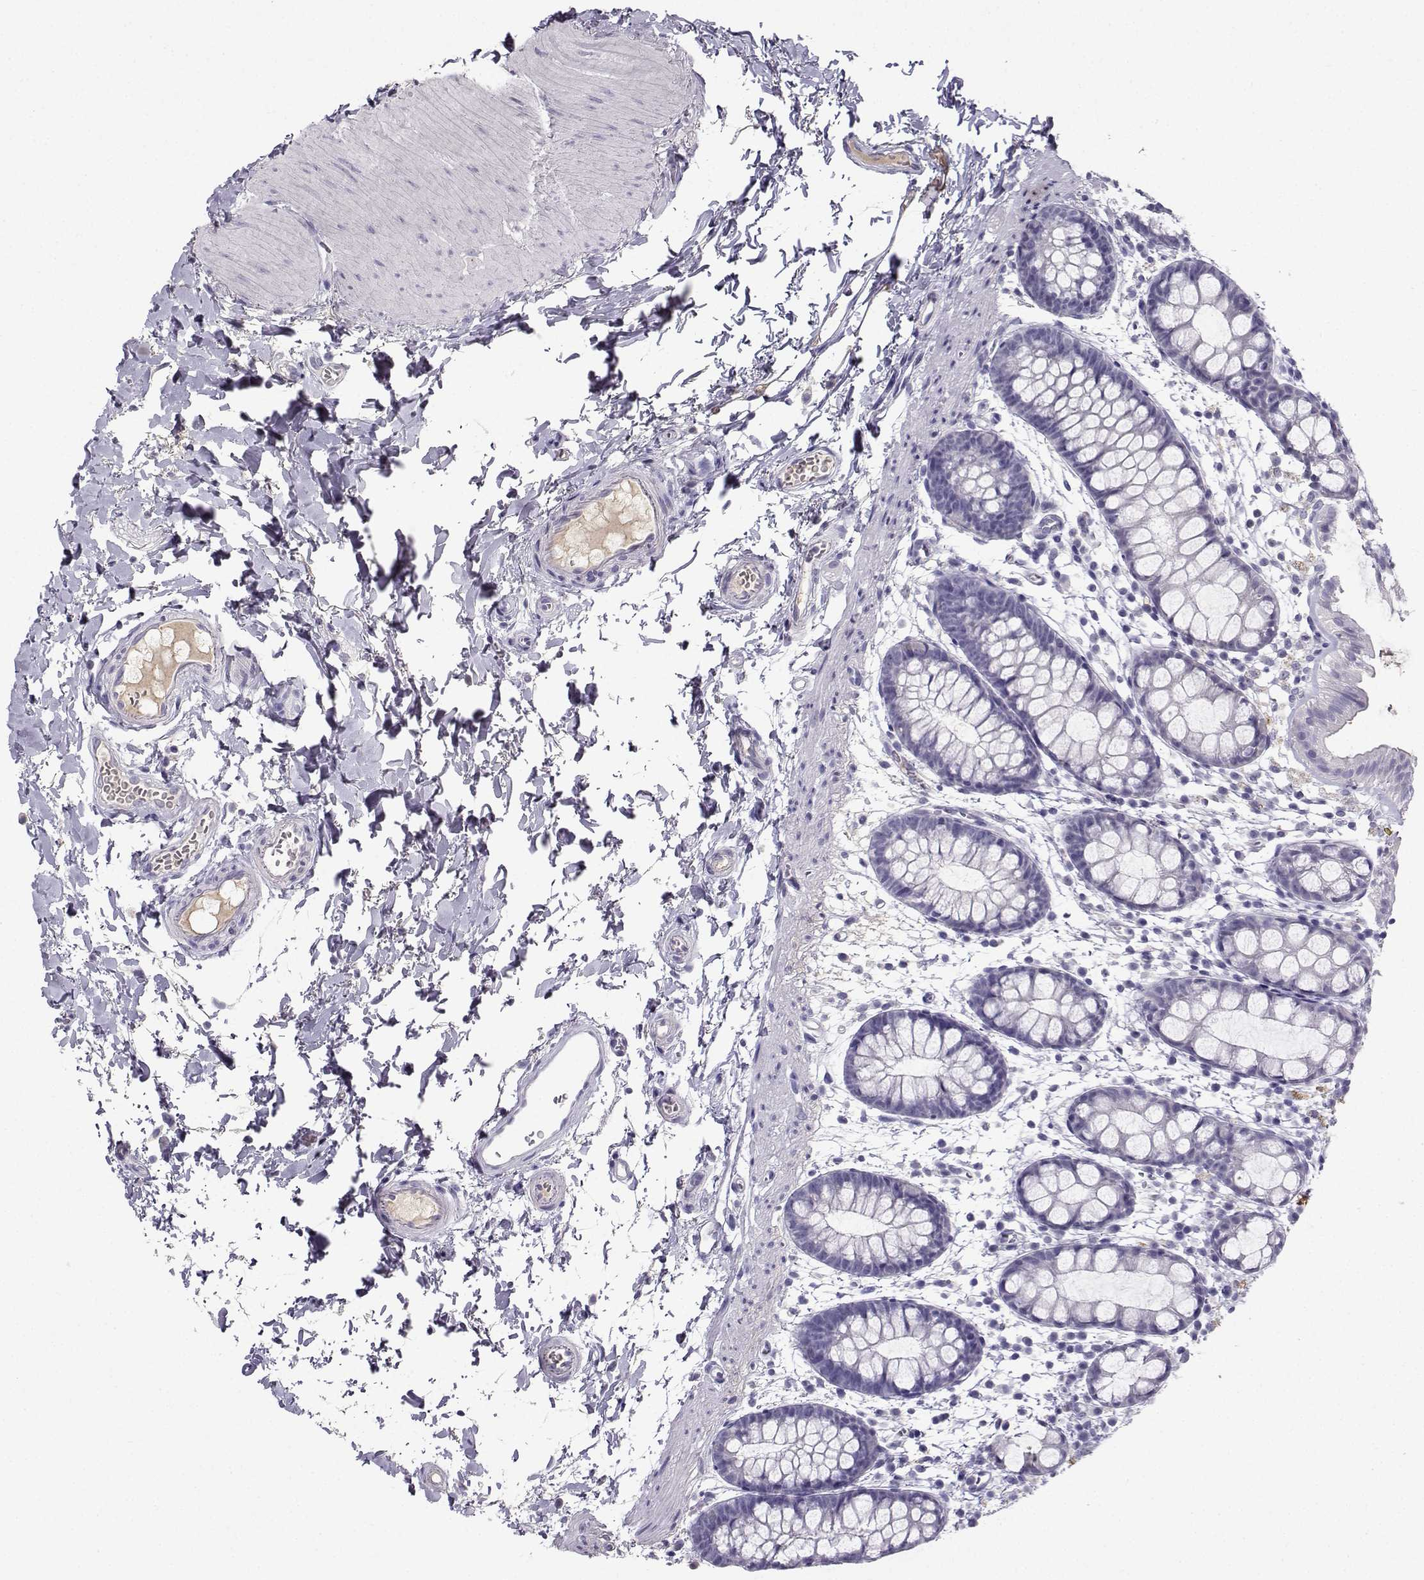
{"staining": {"intensity": "negative", "quantity": "none", "location": "none"}, "tissue": "rectum", "cell_type": "Glandular cells", "image_type": "normal", "snomed": [{"axis": "morphology", "description": "Normal tissue, NOS"}, {"axis": "topography", "description": "Rectum"}], "caption": "Image shows no significant protein staining in glandular cells of normal rectum. (Stains: DAB (3,3'-diaminobenzidine) IHC with hematoxylin counter stain, Microscopy: brightfield microscopy at high magnification).", "gene": "GRIK4", "patient": {"sex": "male", "age": 57}}